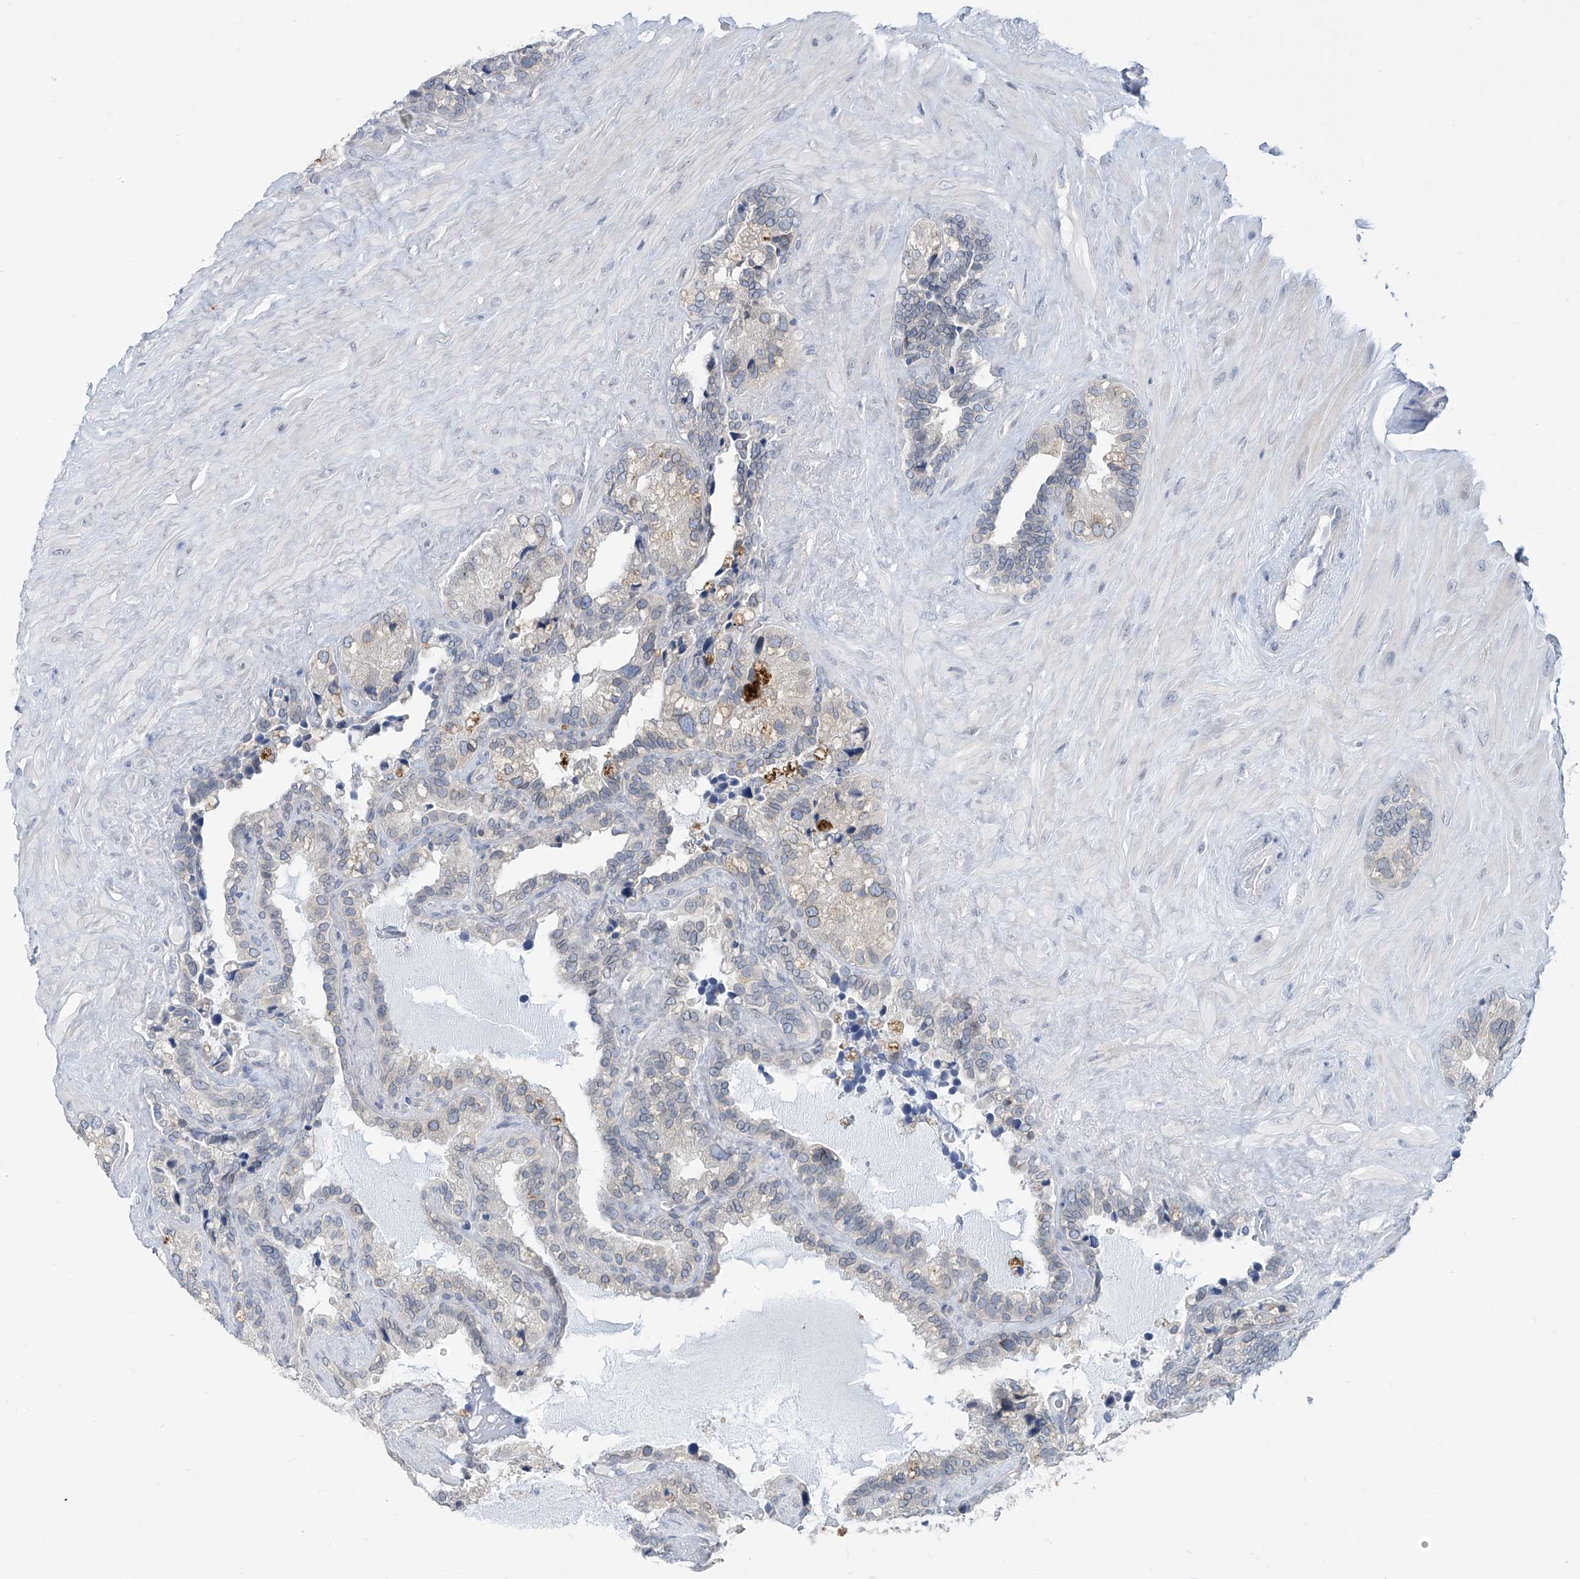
{"staining": {"intensity": "negative", "quantity": "none", "location": "none"}, "tissue": "seminal vesicle", "cell_type": "Glandular cells", "image_type": "normal", "snomed": [{"axis": "morphology", "description": "Normal tissue, NOS"}, {"axis": "topography", "description": "Prostate"}, {"axis": "topography", "description": "Seminal veicle"}], "caption": "This is a photomicrograph of immunohistochemistry (IHC) staining of normal seminal vesicle, which shows no expression in glandular cells. (DAB (3,3'-diaminobenzidine) immunohistochemistry visualized using brightfield microscopy, high magnification).", "gene": "KRTAP25", "patient": {"sex": "male", "age": 68}}